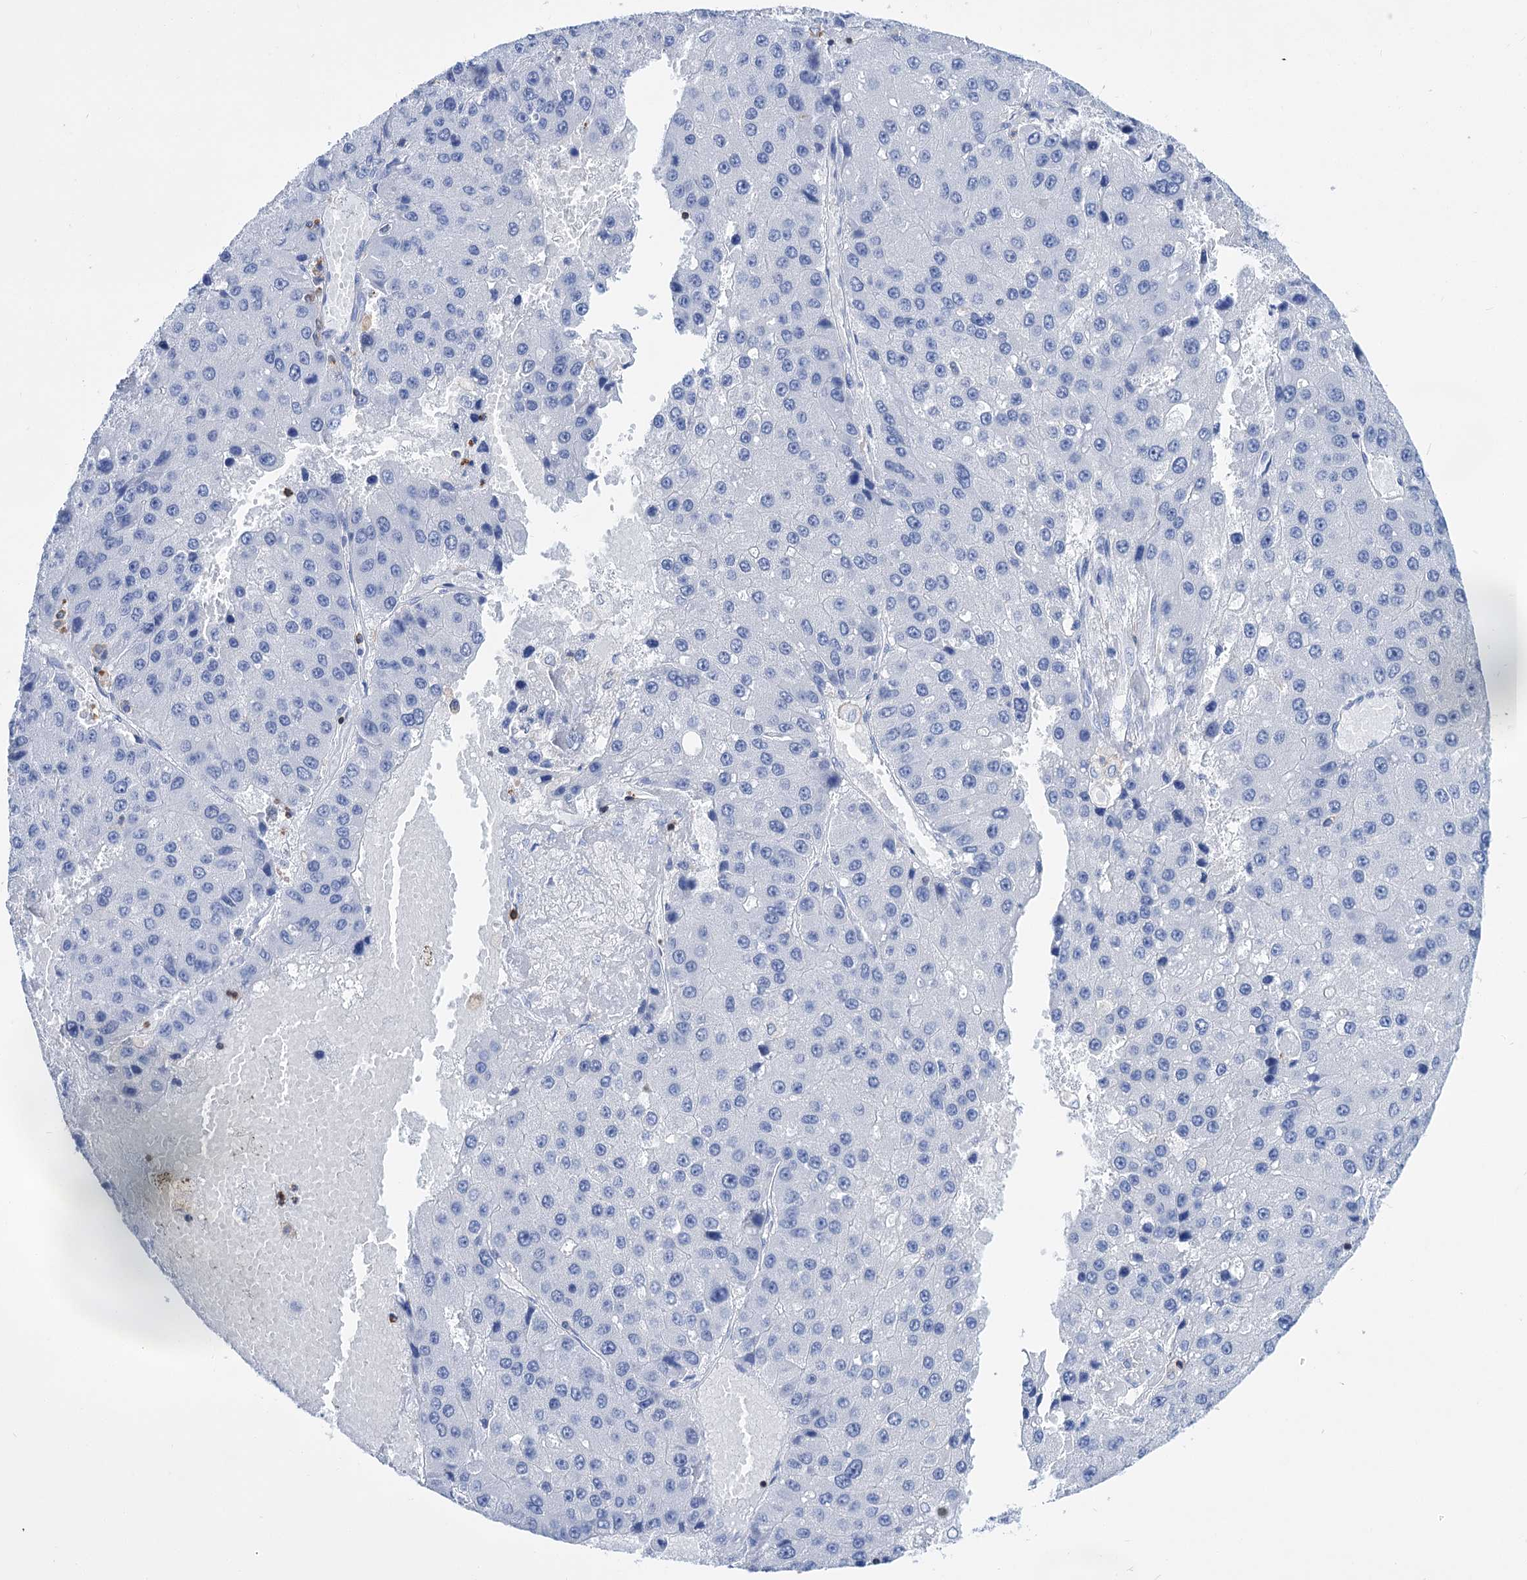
{"staining": {"intensity": "negative", "quantity": "none", "location": "none"}, "tissue": "liver cancer", "cell_type": "Tumor cells", "image_type": "cancer", "snomed": [{"axis": "morphology", "description": "Carcinoma, Hepatocellular, NOS"}, {"axis": "topography", "description": "Liver"}], "caption": "Tumor cells are negative for protein expression in human liver cancer.", "gene": "DEF6", "patient": {"sex": "female", "age": 73}}